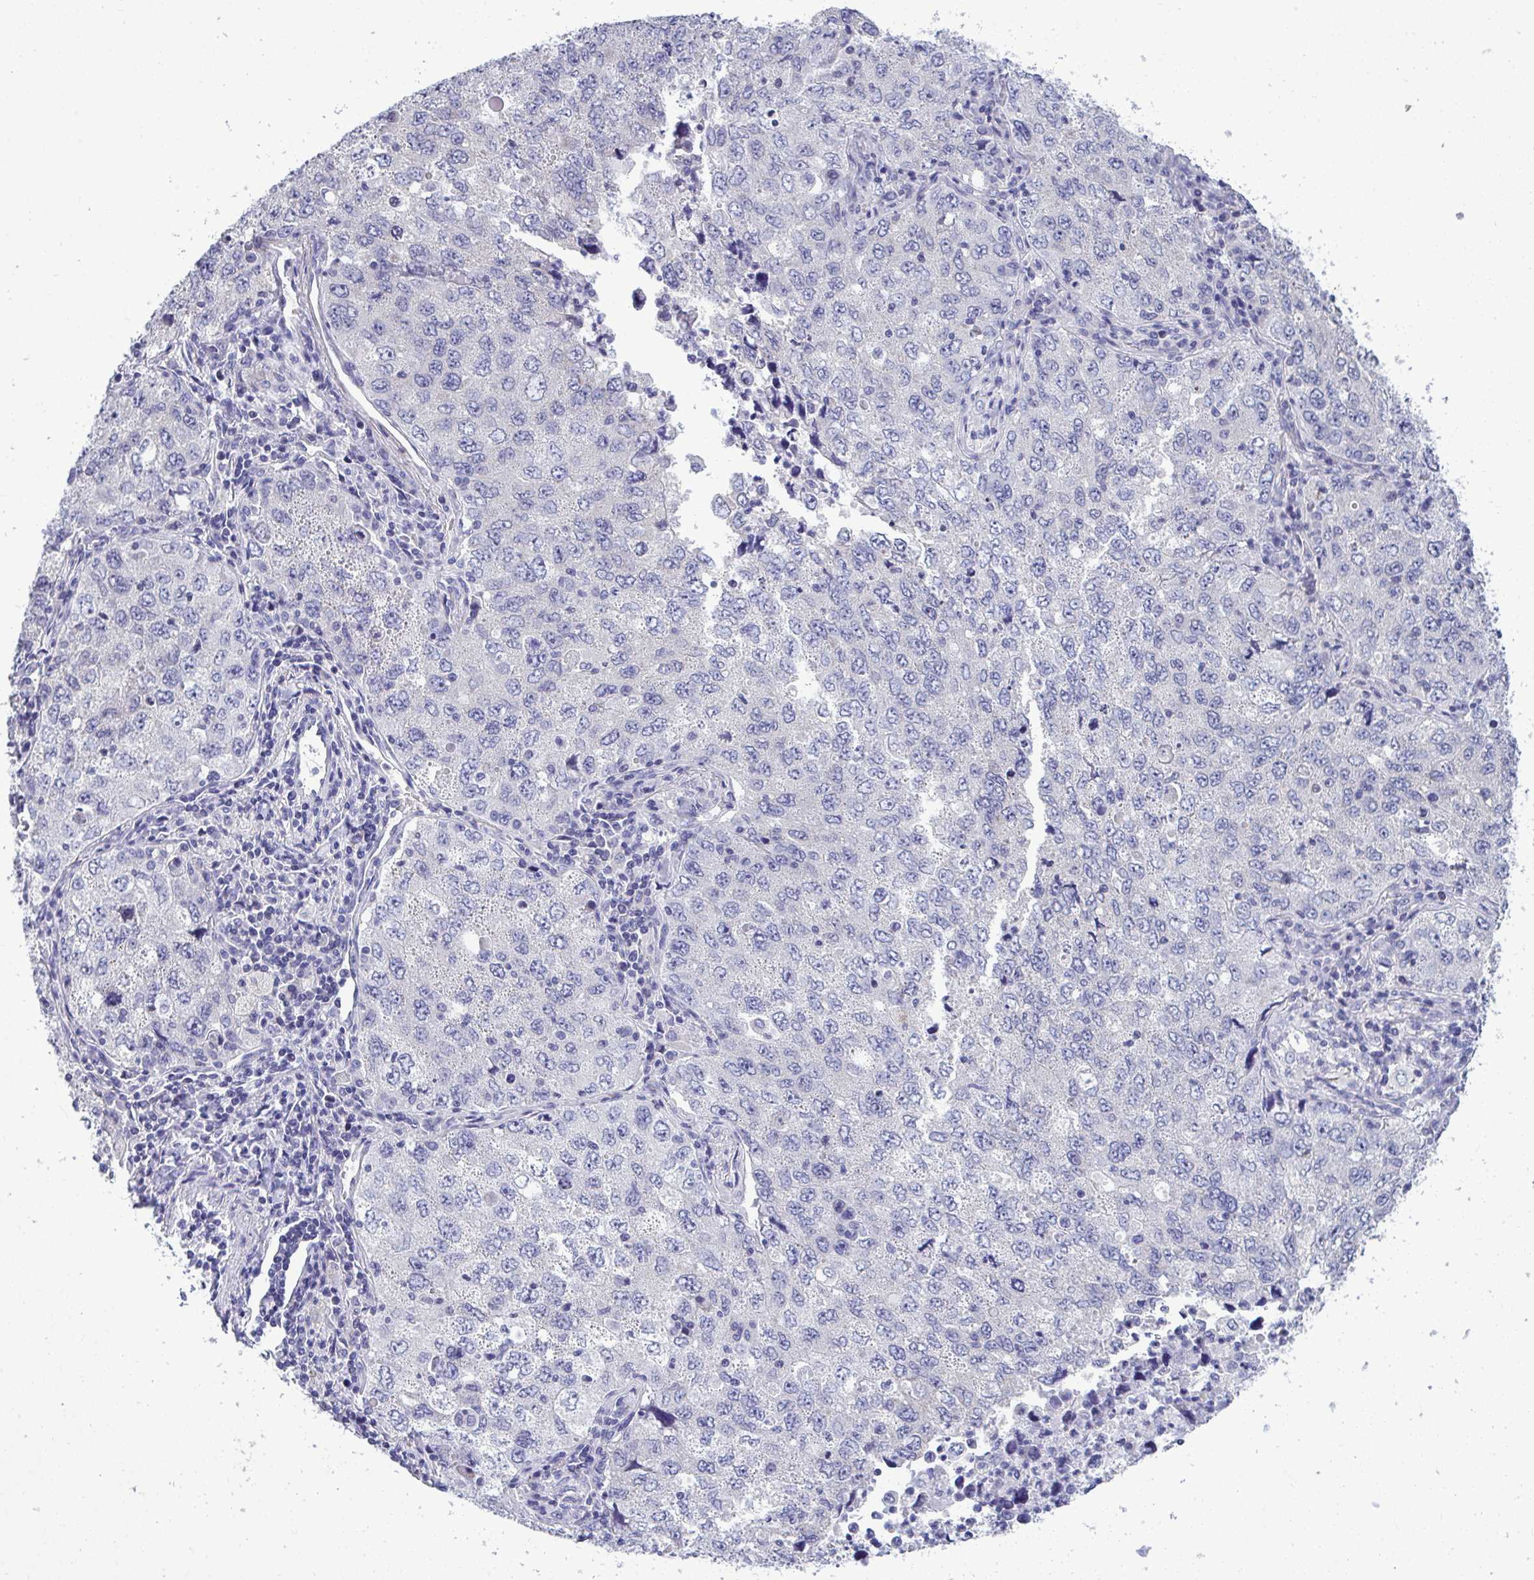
{"staining": {"intensity": "negative", "quantity": "none", "location": "none"}, "tissue": "lung cancer", "cell_type": "Tumor cells", "image_type": "cancer", "snomed": [{"axis": "morphology", "description": "Adenocarcinoma, NOS"}, {"axis": "topography", "description": "Lung"}], "caption": "Immunohistochemistry (IHC) image of lung cancer (adenocarcinoma) stained for a protein (brown), which shows no positivity in tumor cells.", "gene": "PIGK", "patient": {"sex": "female", "age": 57}}